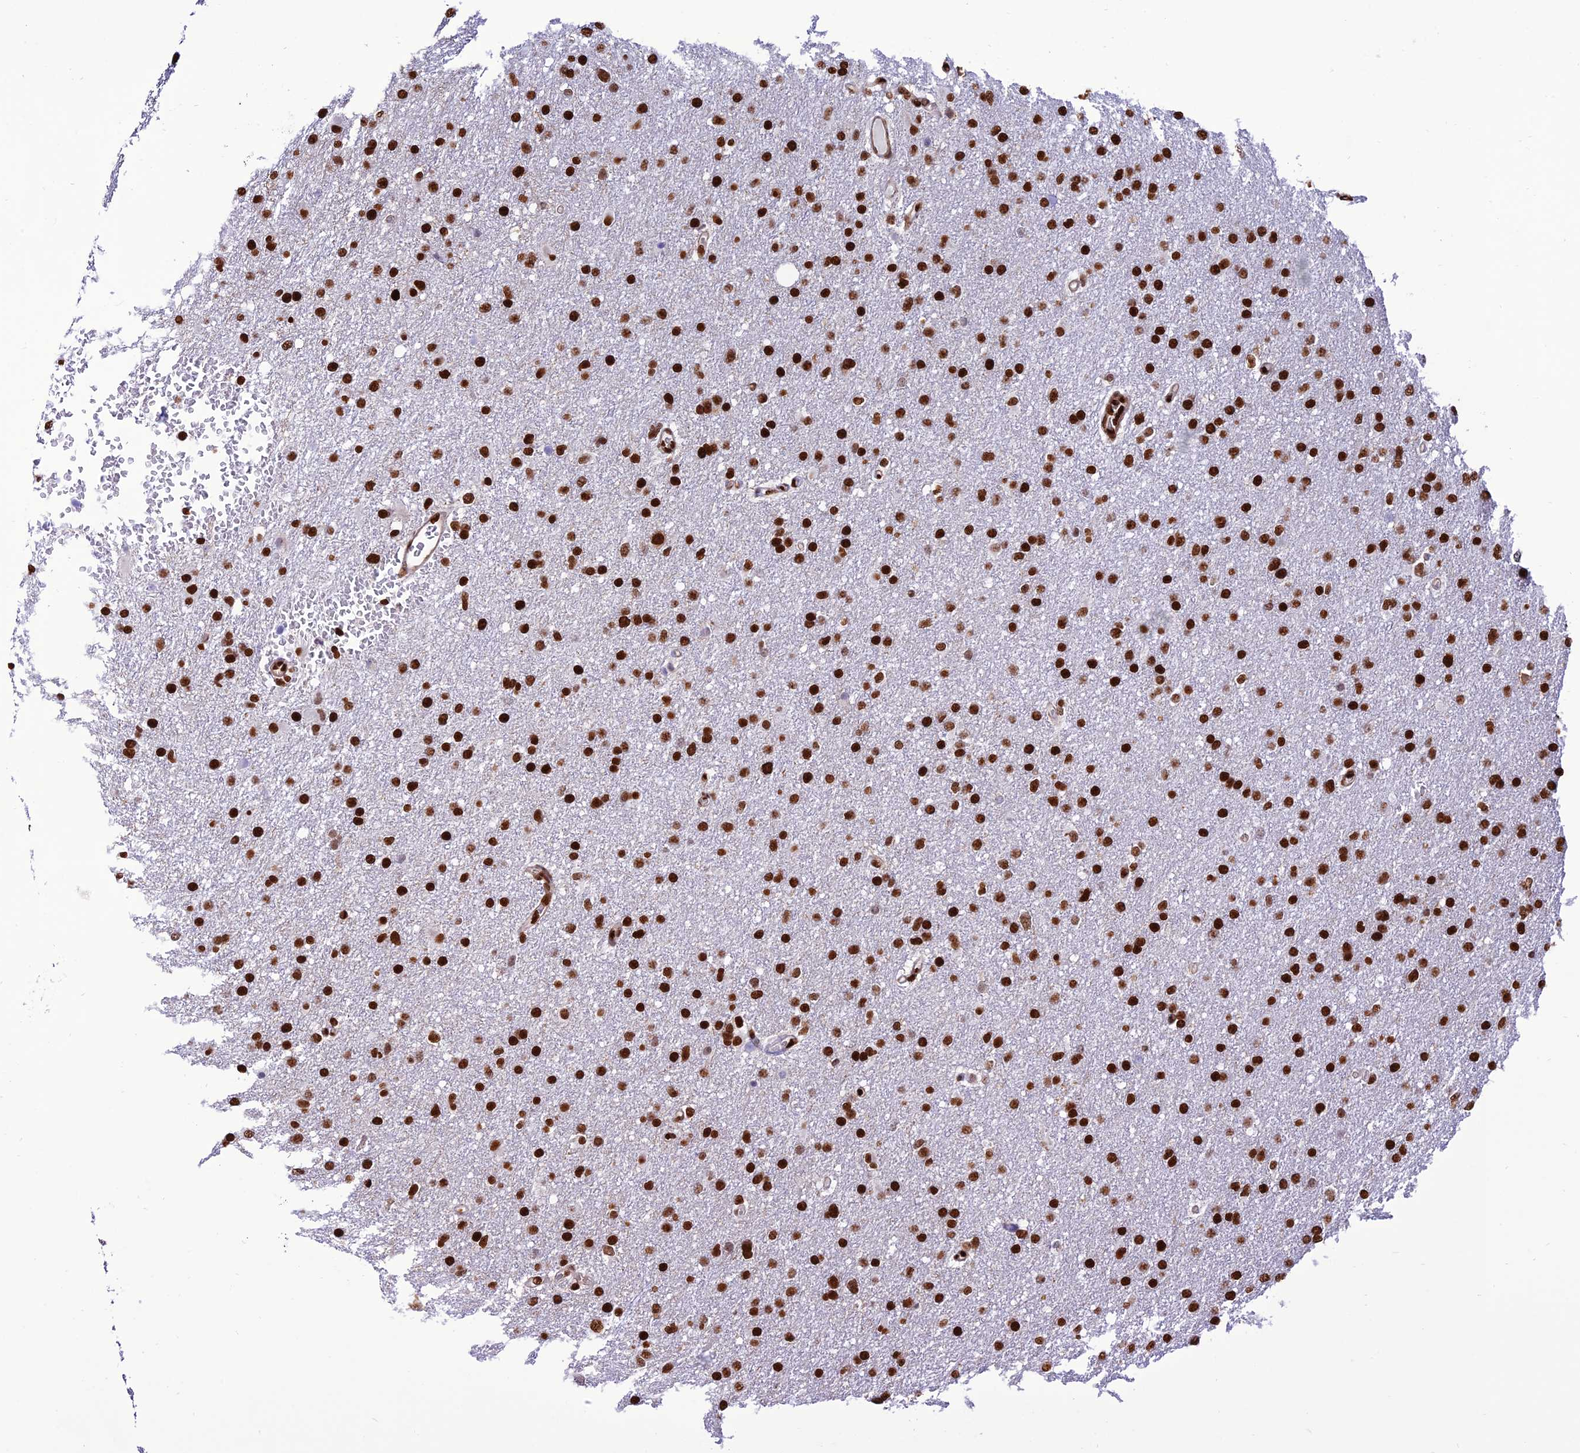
{"staining": {"intensity": "strong", "quantity": ">75%", "location": "nuclear"}, "tissue": "glioma", "cell_type": "Tumor cells", "image_type": "cancer", "snomed": [{"axis": "morphology", "description": "Glioma, malignant, High grade"}, {"axis": "topography", "description": "Cerebral cortex"}], "caption": "The histopathology image reveals a brown stain indicating the presence of a protein in the nuclear of tumor cells in malignant glioma (high-grade). The protein is stained brown, and the nuclei are stained in blue (DAB IHC with brightfield microscopy, high magnification).", "gene": "INO80E", "patient": {"sex": "female", "age": 36}}